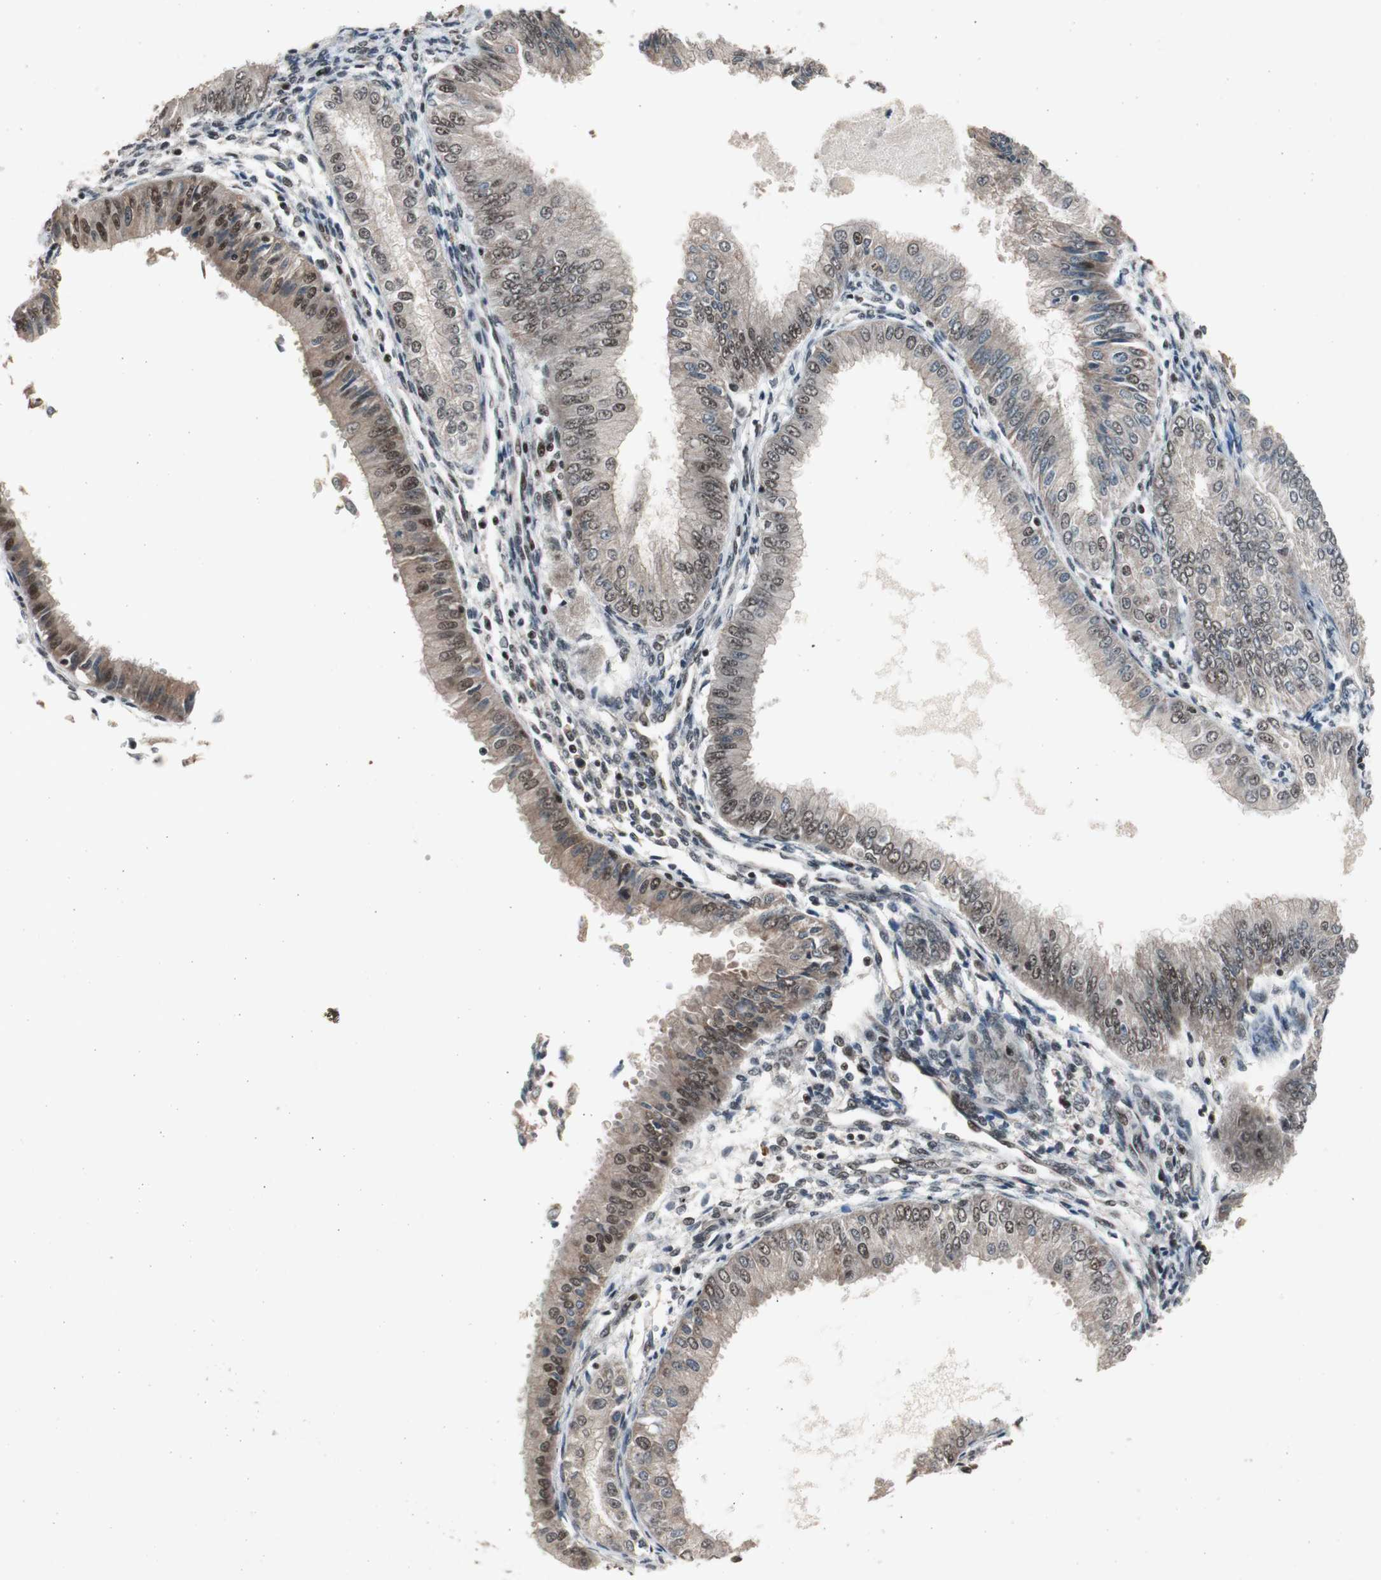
{"staining": {"intensity": "moderate", "quantity": "25%-75%", "location": "nuclear"}, "tissue": "endometrial cancer", "cell_type": "Tumor cells", "image_type": "cancer", "snomed": [{"axis": "morphology", "description": "Adenocarcinoma, NOS"}, {"axis": "topography", "description": "Endometrium"}], "caption": "Tumor cells exhibit medium levels of moderate nuclear expression in about 25%-75% of cells in adenocarcinoma (endometrial).", "gene": "RPA1", "patient": {"sex": "female", "age": 53}}